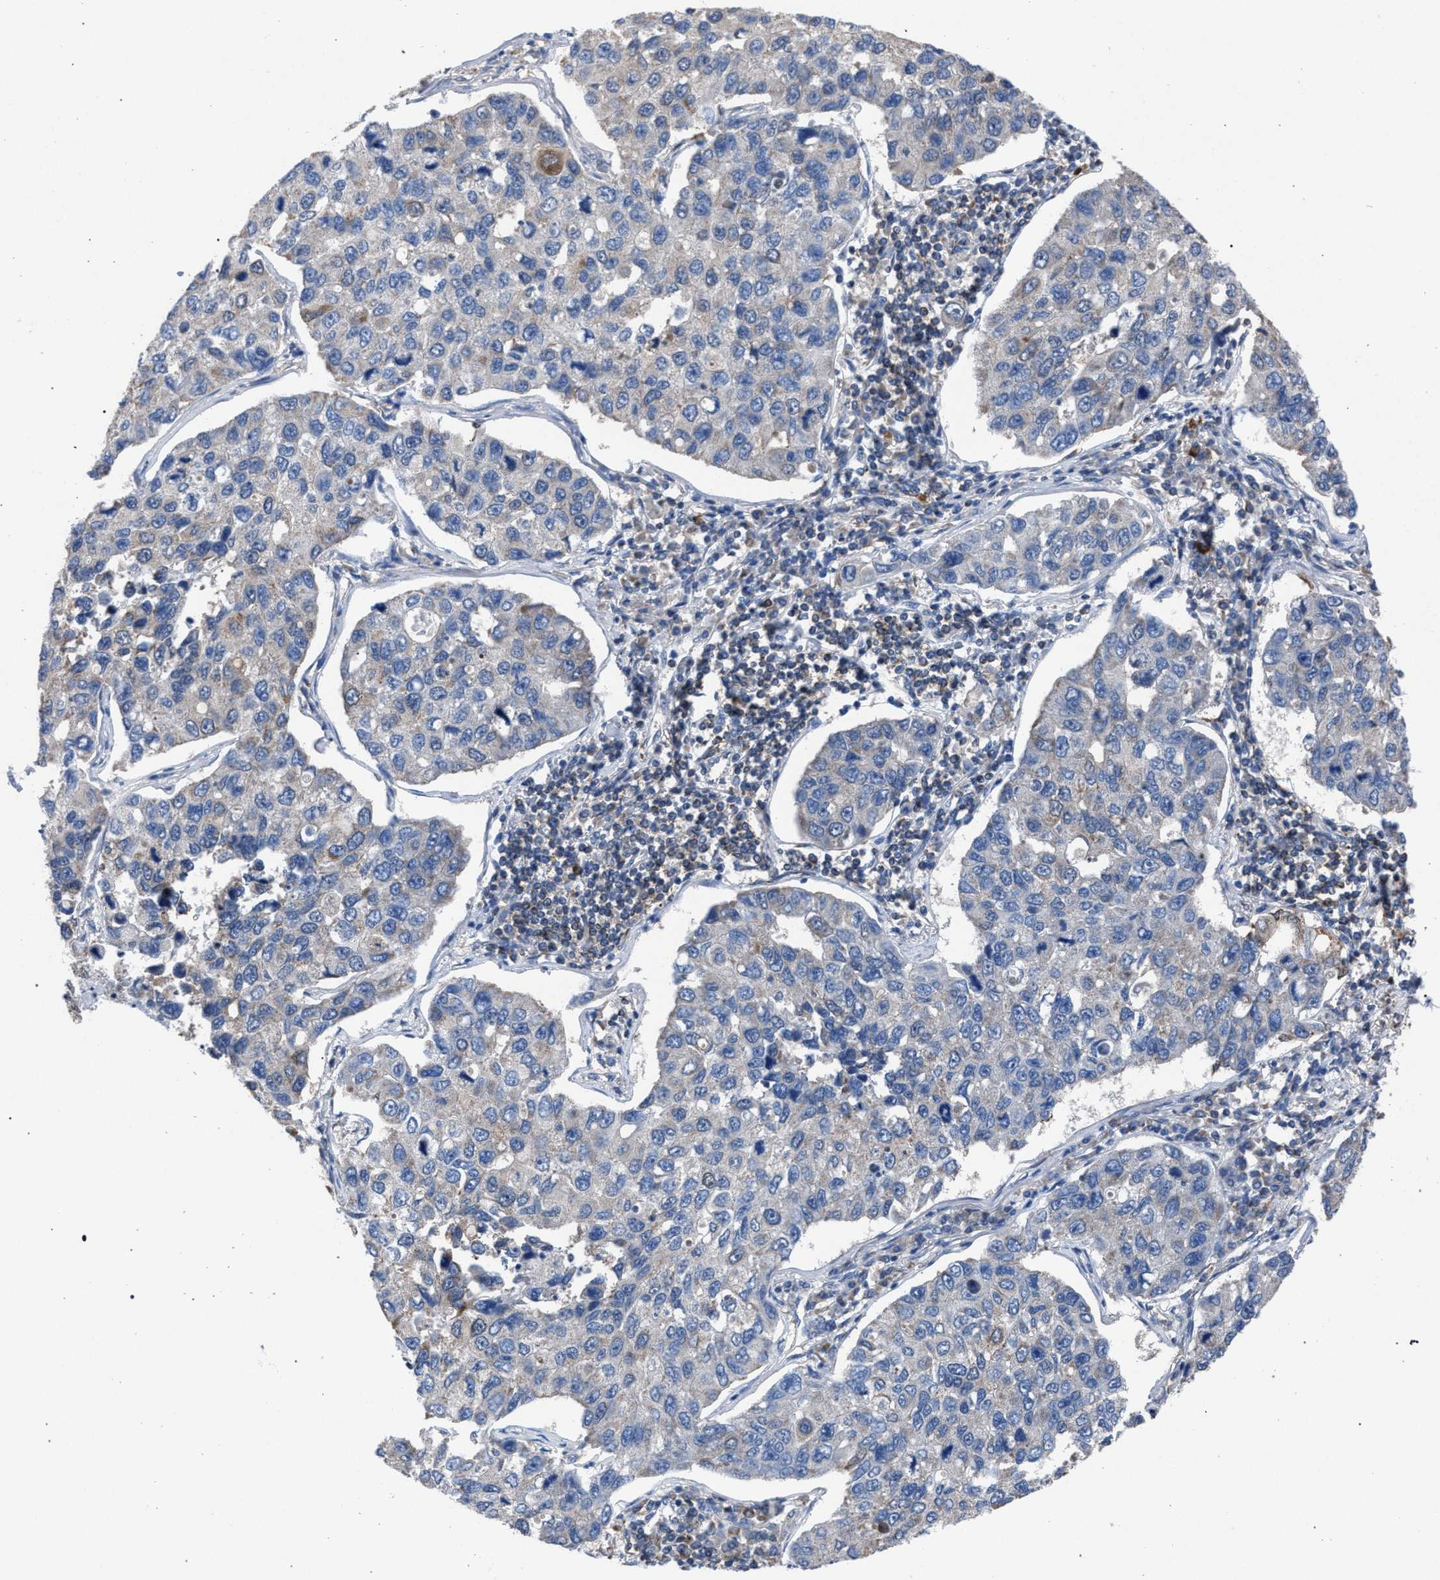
{"staining": {"intensity": "weak", "quantity": "<25%", "location": "cytoplasmic/membranous"}, "tissue": "lung cancer", "cell_type": "Tumor cells", "image_type": "cancer", "snomed": [{"axis": "morphology", "description": "Adenocarcinoma, NOS"}, {"axis": "topography", "description": "Lung"}], "caption": "An image of human lung cancer is negative for staining in tumor cells.", "gene": "CRYZ", "patient": {"sex": "male", "age": 64}}